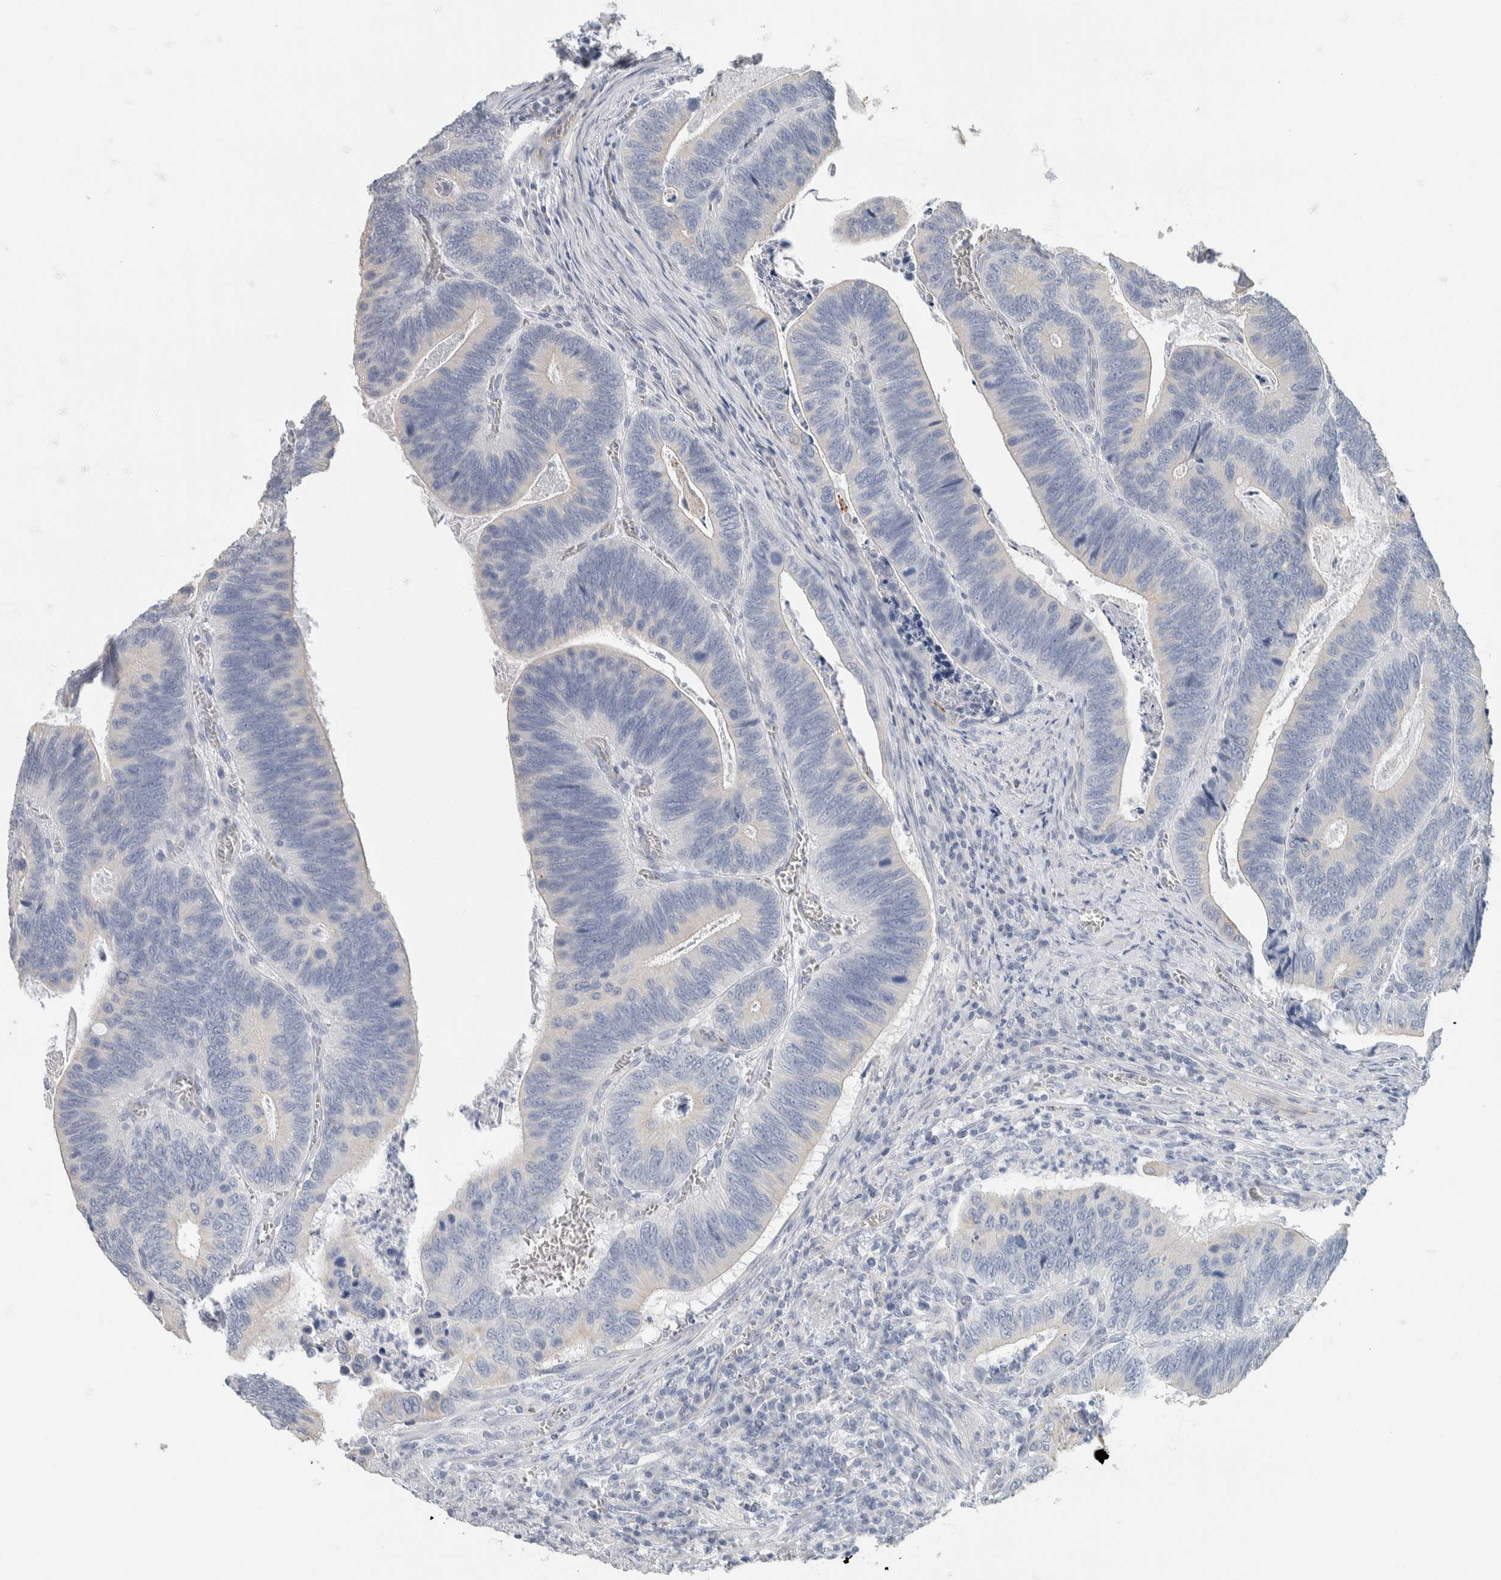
{"staining": {"intensity": "negative", "quantity": "none", "location": "none"}, "tissue": "colorectal cancer", "cell_type": "Tumor cells", "image_type": "cancer", "snomed": [{"axis": "morphology", "description": "Inflammation, NOS"}, {"axis": "morphology", "description": "Adenocarcinoma, NOS"}, {"axis": "topography", "description": "Colon"}], "caption": "DAB (3,3'-diaminobenzidine) immunohistochemical staining of human colorectal cancer (adenocarcinoma) exhibits no significant positivity in tumor cells.", "gene": "NEFM", "patient": {"sex": "male", "age": 72}}